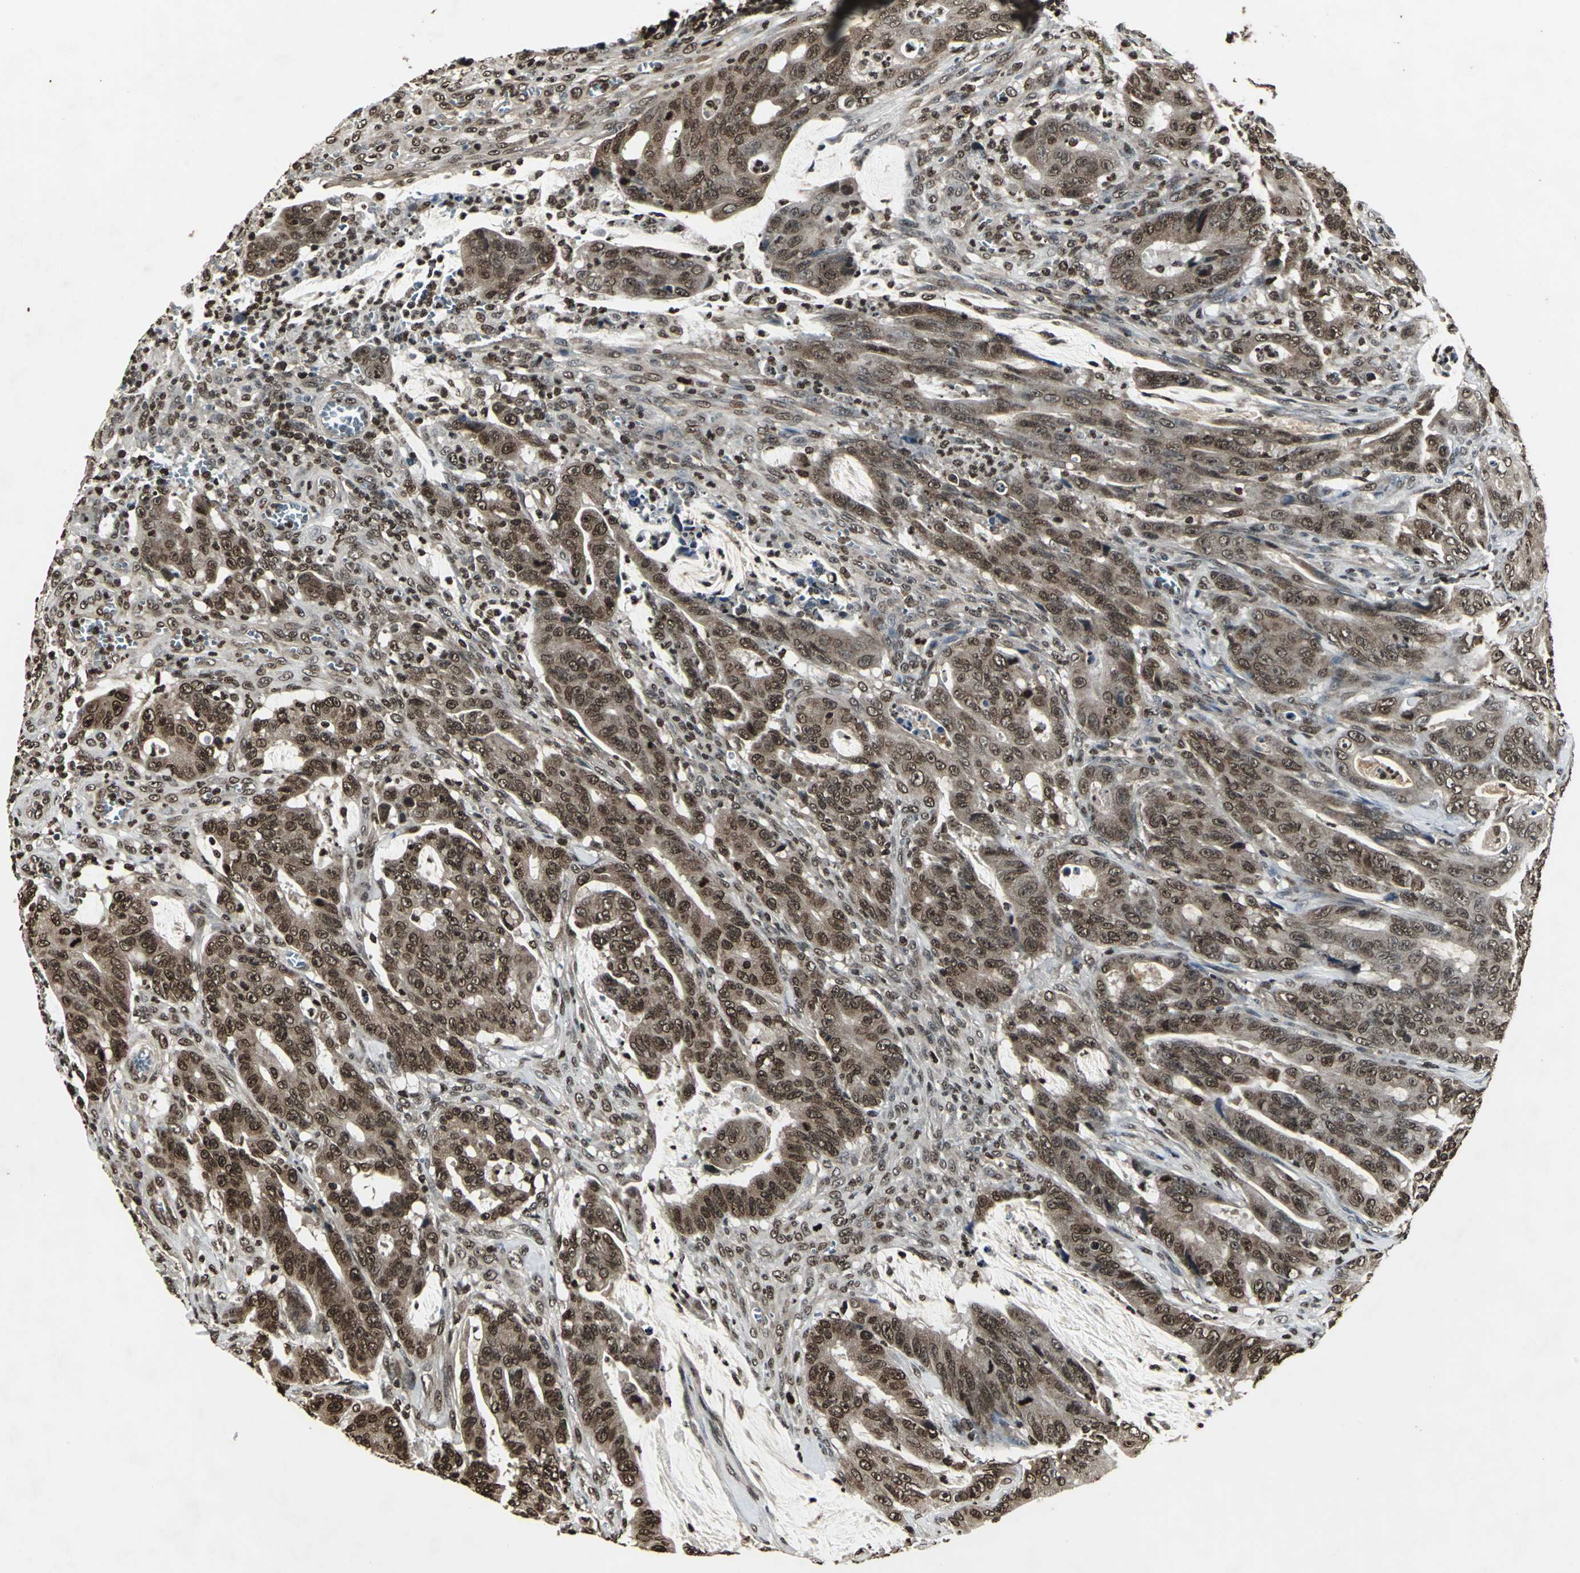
{"staining": {"intensity": "strong", "quantity": ">75%", "location": "cytoplasmic/membranous,nuclear"}, "tissue": "colorectal cancer", "cell_type": "Tumor cells", "image_type": "cancer", "snomed": [{"axis": "morphology", "description": "Adenocarcinoma, NOS"}, {"axis": "topography", "description": "Colon"}], "caption": "A photomicrograph showing strong cytoplasmic/membranous and nuclear expression in about >75% of tumor cells in adenocarcinoma (colorectal), as visualized by brown immunohistochemical staining.", "gene": "AHR", "patient": {"sex": "male", "age": 45}}